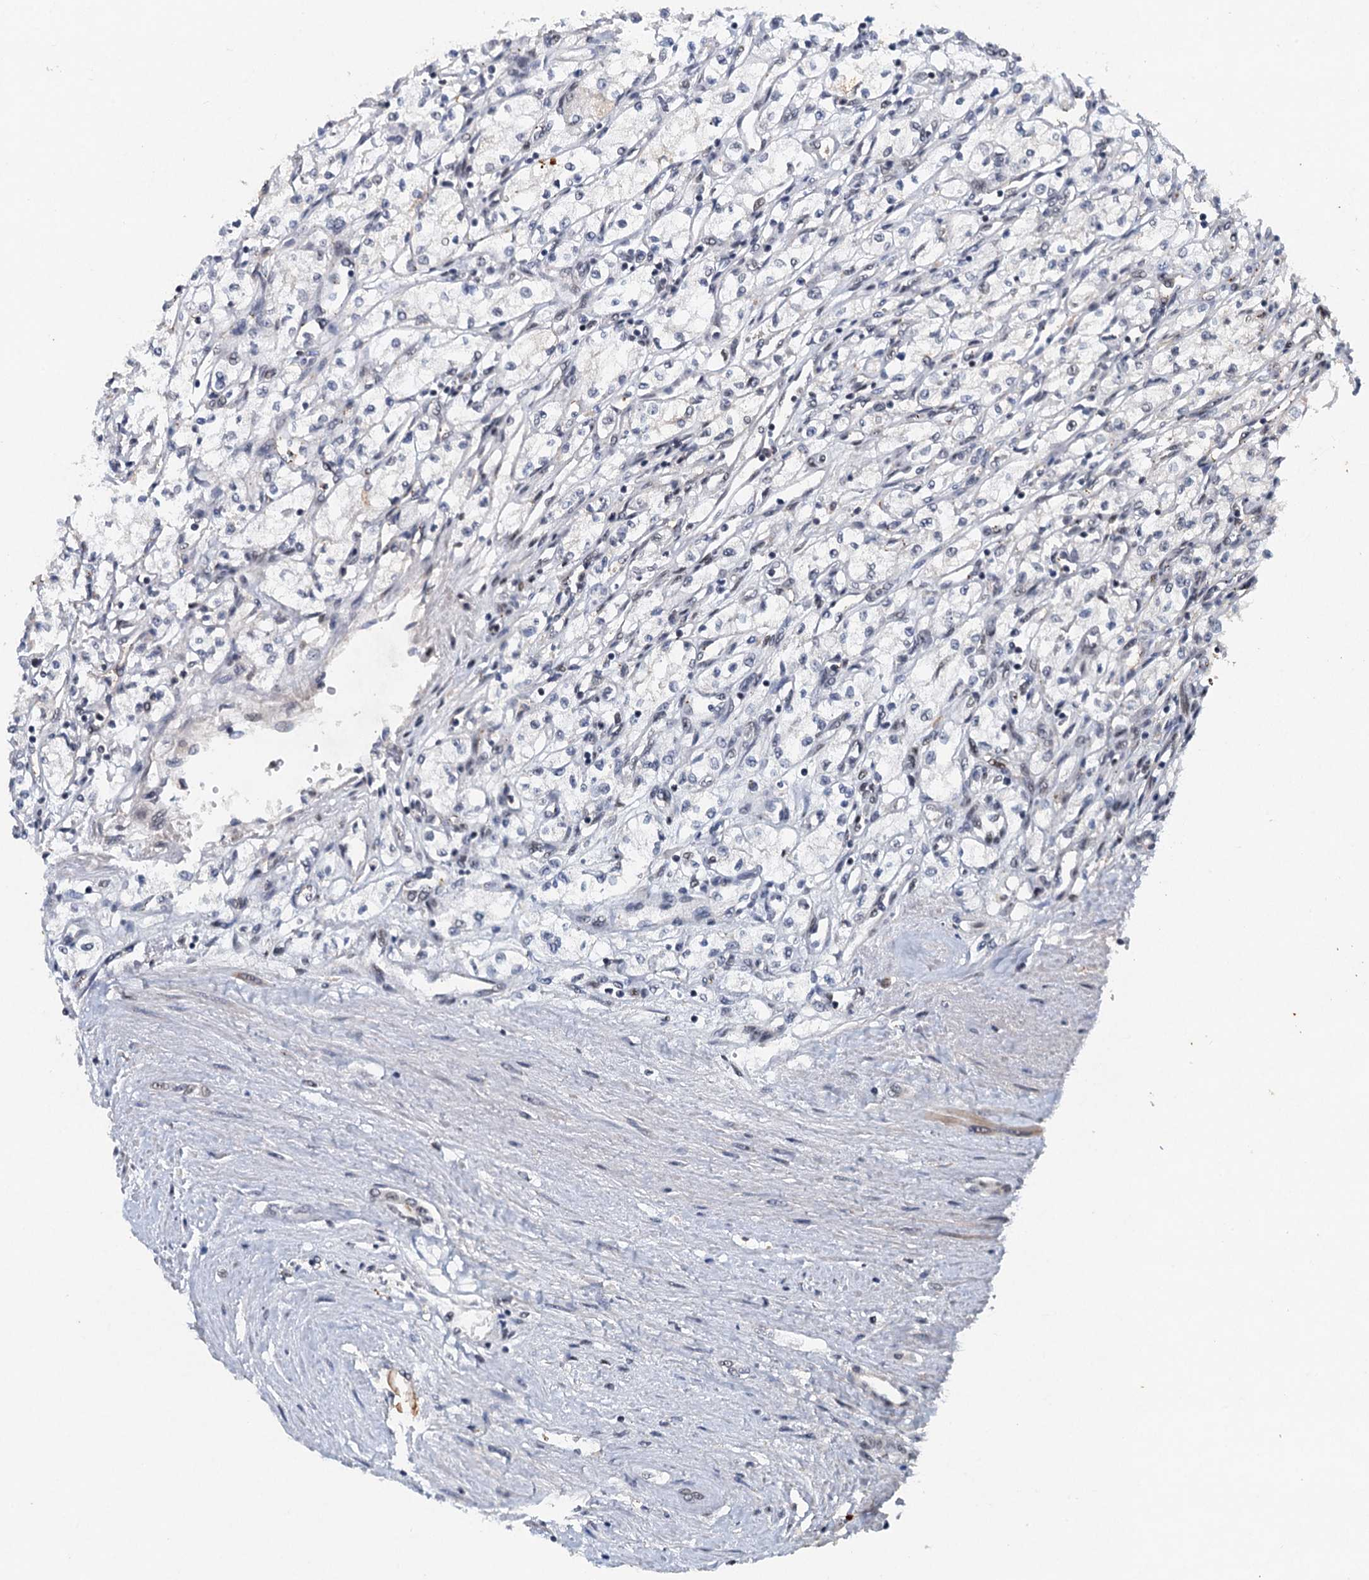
{"staining": {"intensity": "negative", "quantity": "none", "location": "none"}, "tissue": "renal cancer", "cell_type": "Tumor cells", "image_type": "cancer", "snomed": [{"axis": "morphology", "description": "Adenocarcinoma, NOS"}, {"axis": "topography", "description": "Kidney"}], "caption": "This histopathology image is of renal adenocarcinoma stained with immunohistochemistry (IHC) to label a protein in brown with the nuclei are counter-stained blue. There is no positivity in tumor cells.", "gene": "CSTF3", "patient": {"sex": "male", "age": 59}}